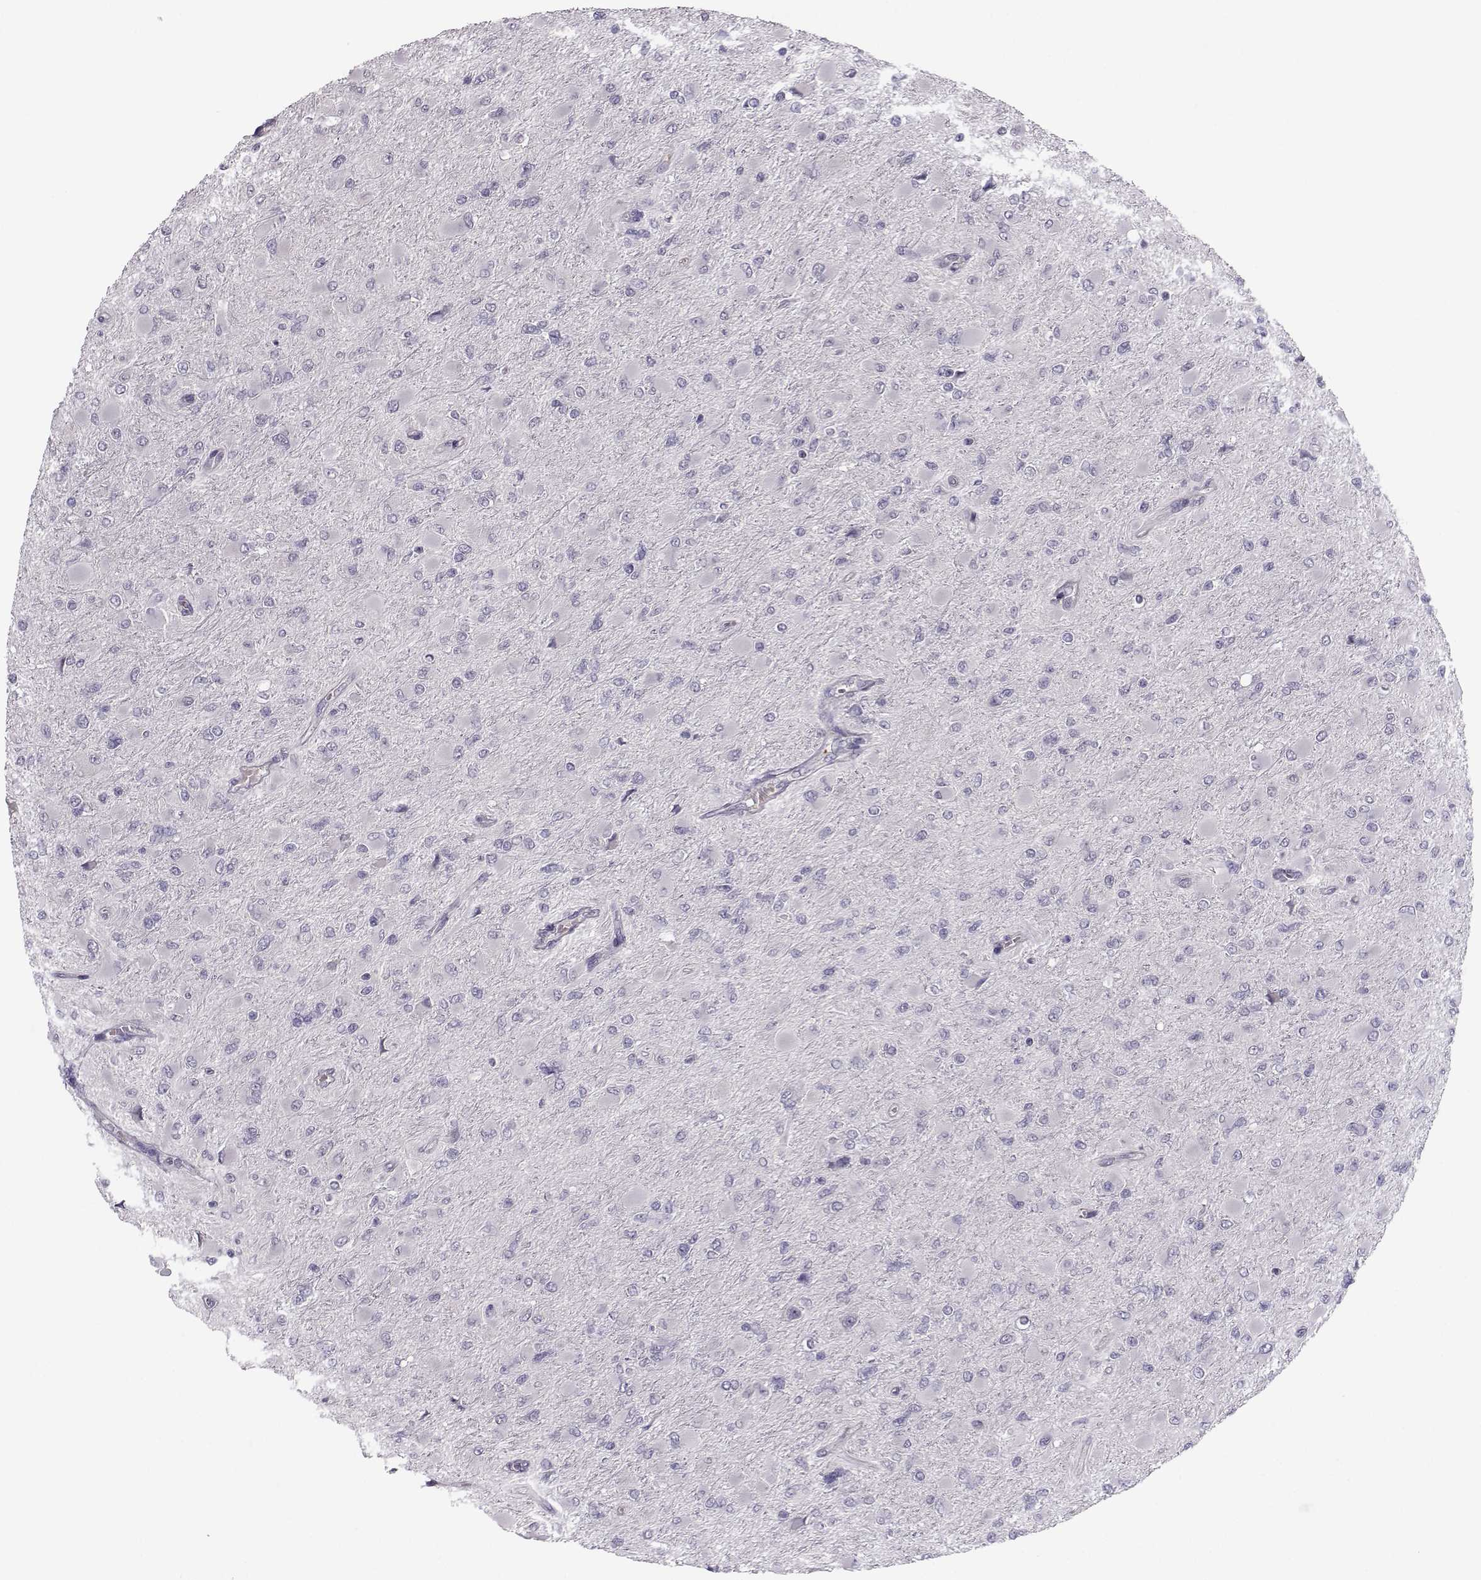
{"staining": {"intensity": "negative", "quantity": "none", "location": "none"}, "tissue": "glioma", "cell_type": "Tumor cells", "image_type": "cancer", "snomed": [{"axis": "morphology", "description": "Glioma, malignant, High grade"}, {"axis": "topography", "description": "Cerebral cortex"}], "caption": "Tumor cells are negative for protein expression in human glioma.", "gene": "FCAMR", "patient": {"sex": "female", "age": 36}}